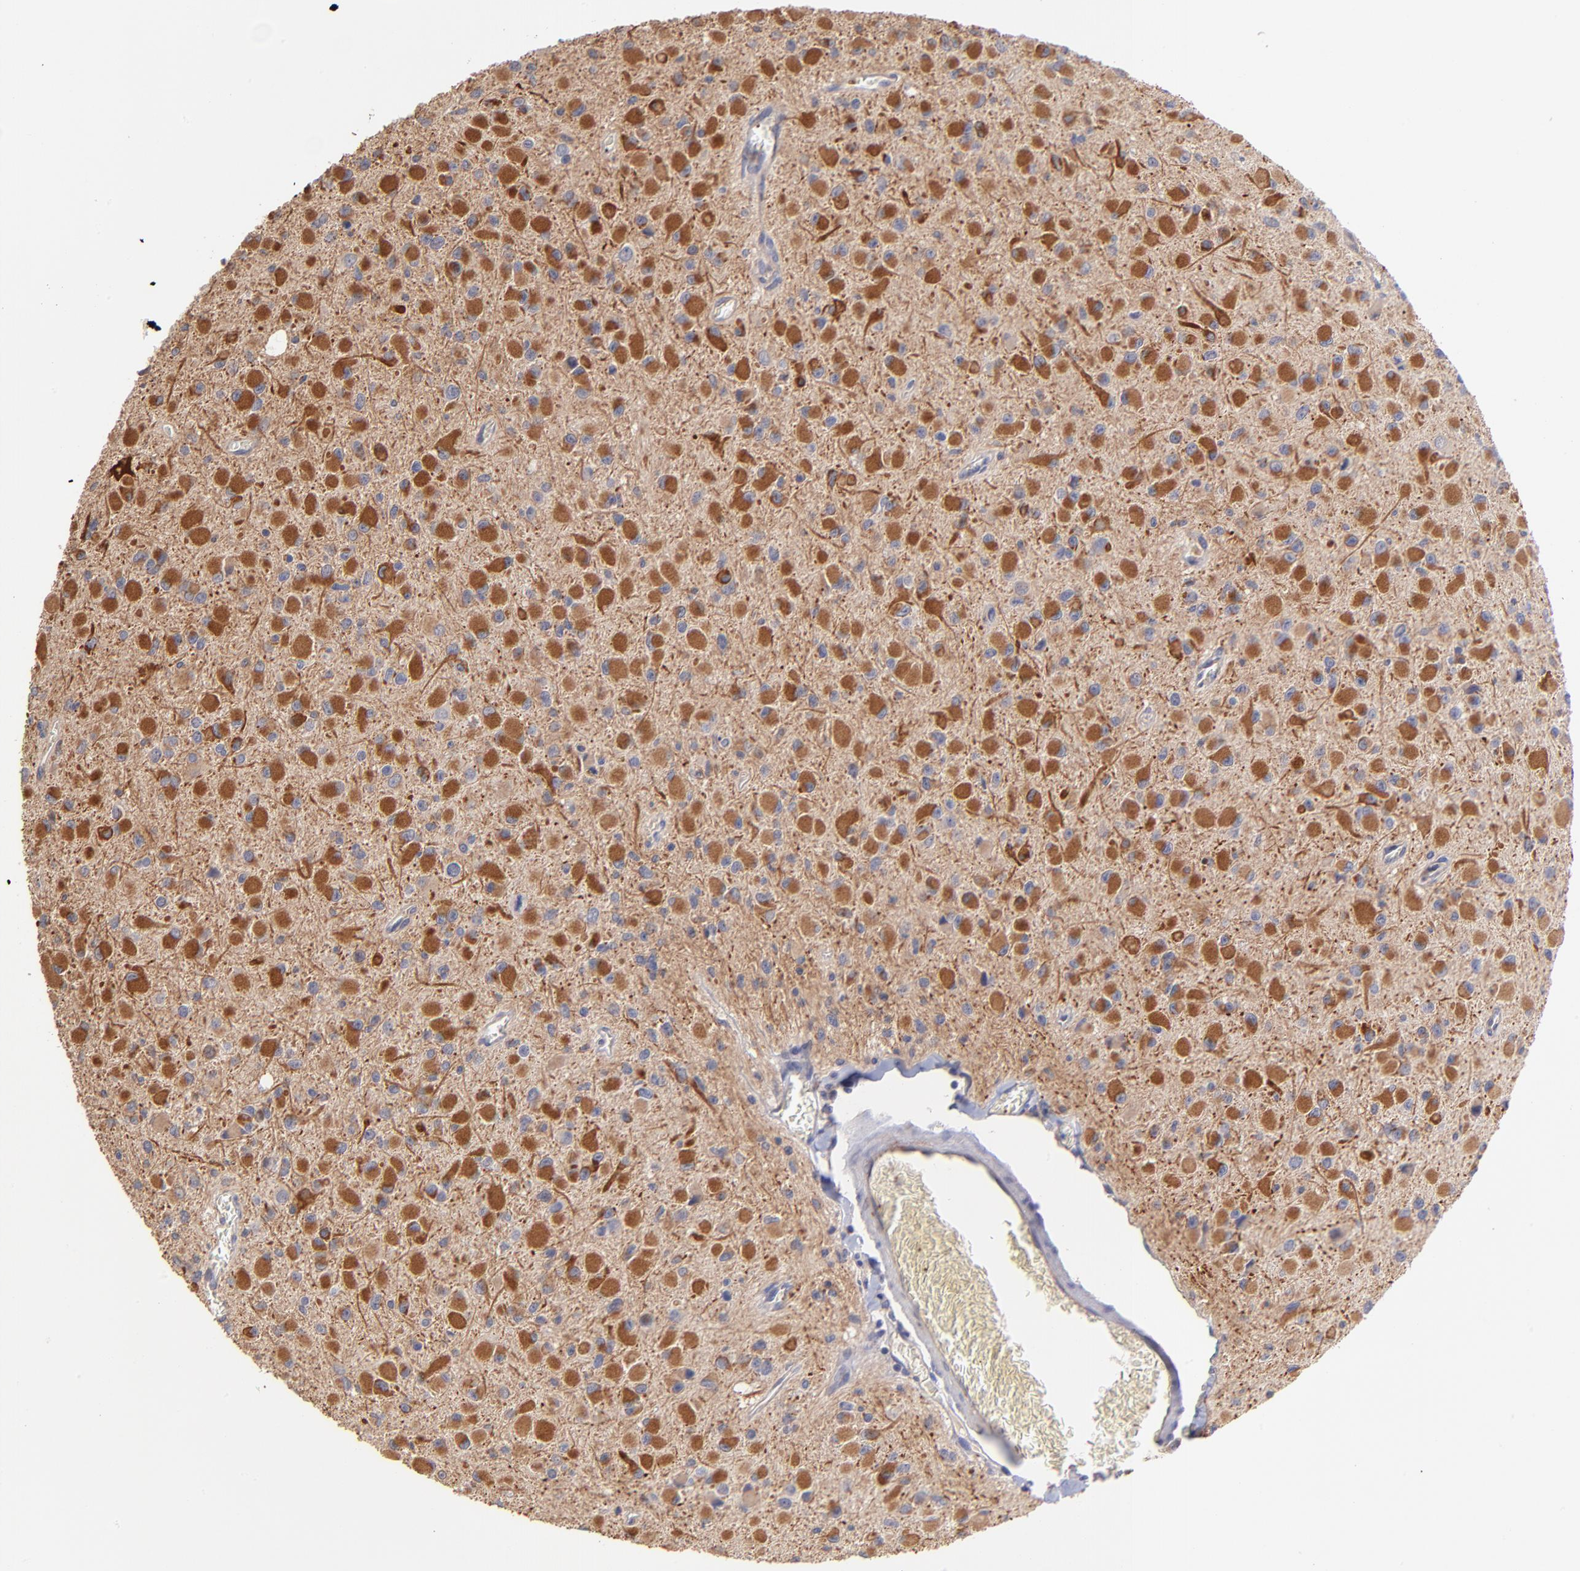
{"staining": {"intensity": "strong", "quantity": ">75%", "location": "cytoplasmic/membranous"}, "tissue": "glioma", "cell_type": "Tumor cells", "image_type": "cancer", "snomed": [{"axis": "morphology", "description": "Glioma, malignant, Low grade"}, {"axis": "topography", "description": "Brain"}], "caption": "Strong cytoplasmic/membranous positivity is identified in approximately >75% of tumor cells in malignant low-grade glioma.", "gene": "ASB7", "patient": {"sex": "male", "age": 42}}